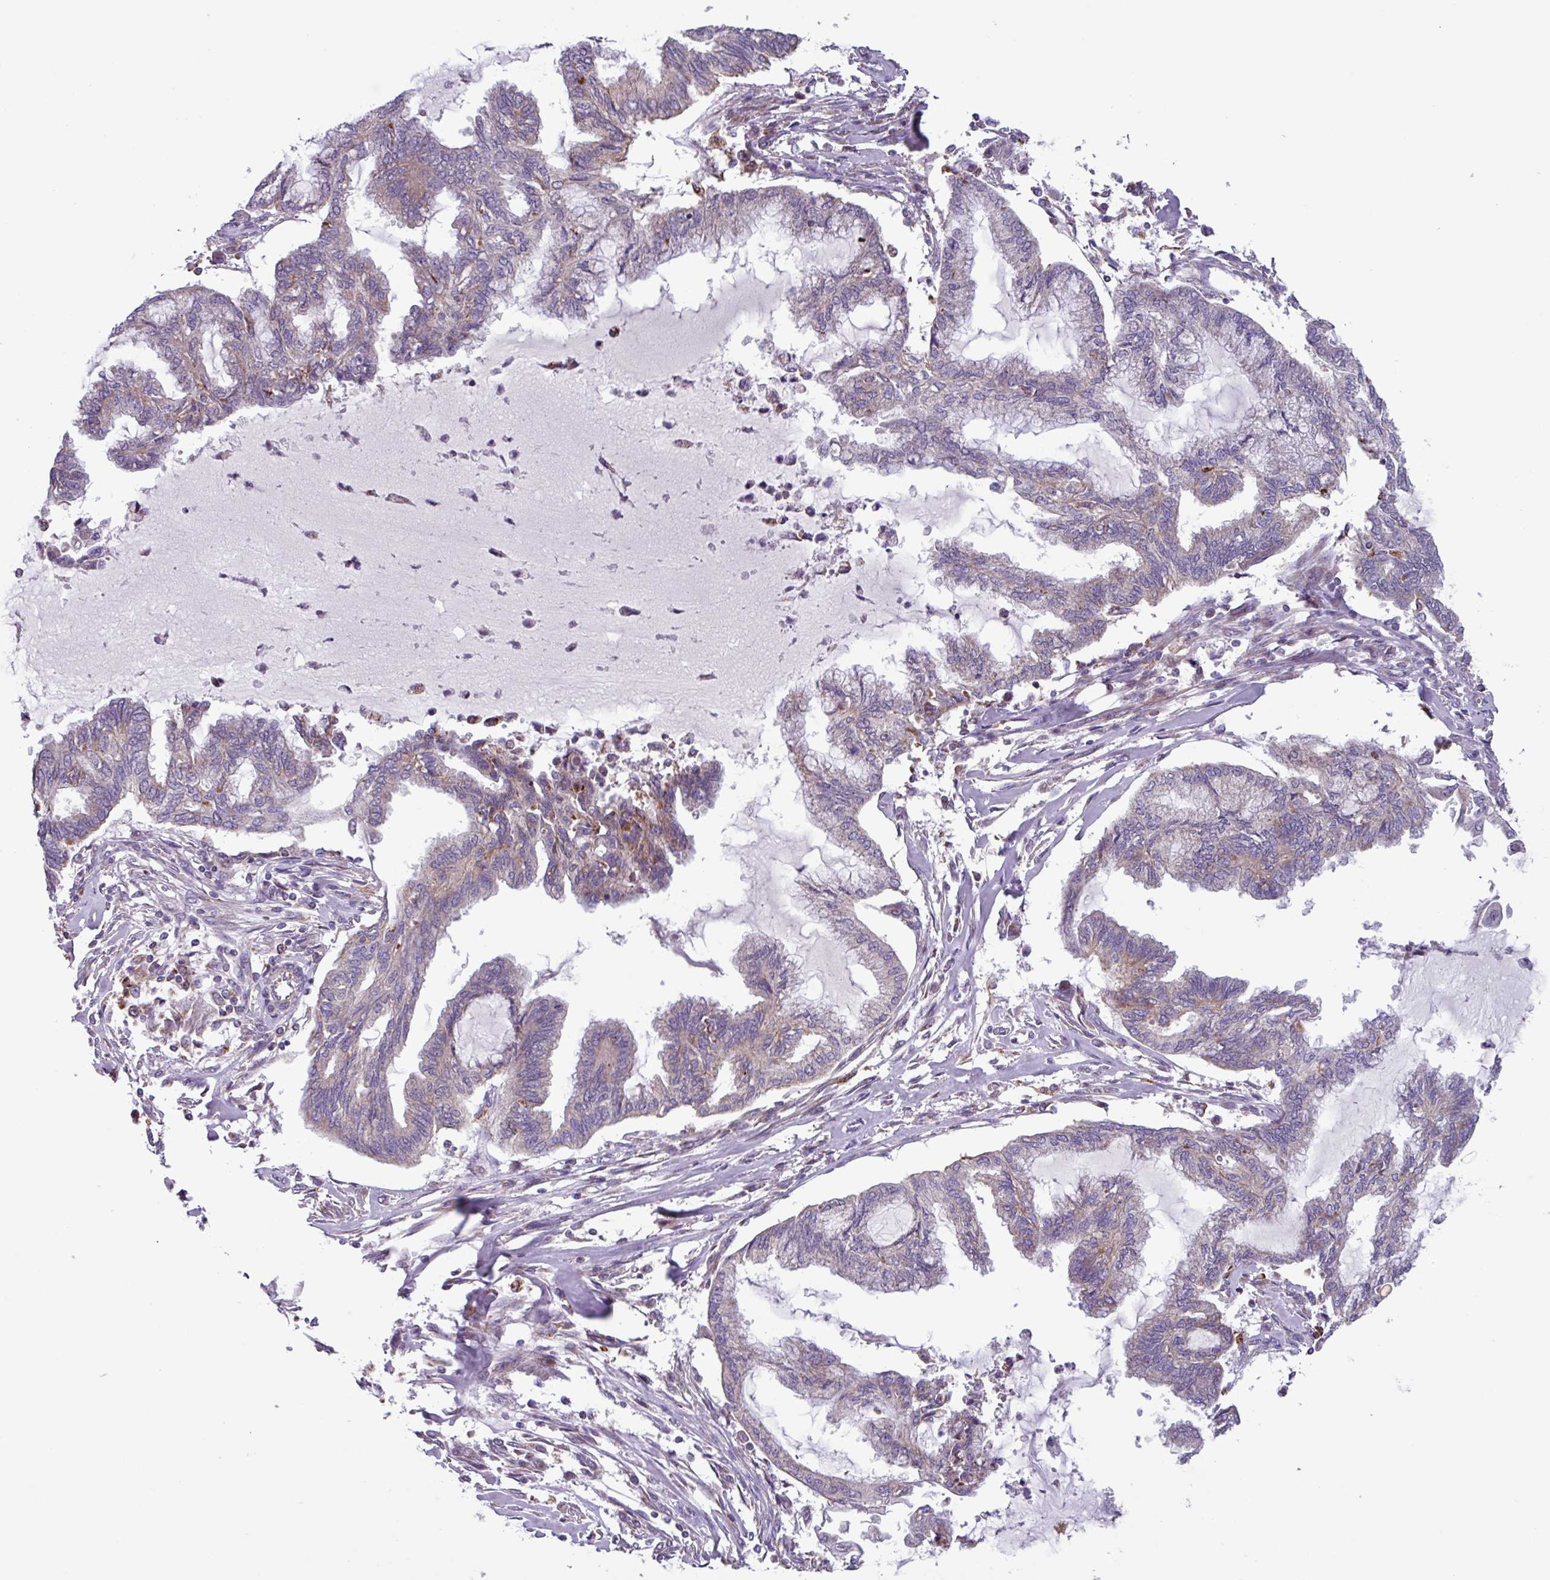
{"staining": {"intensity": "weak", "quantity": "<25%", "location": "cytoplasmic/membranous"}, "tissue": "endometrial cancer", "cell_type": "Tumor cells", "image_type": "cancer", "snomed": [{"axis": "morphology", "description": "Adenocarcinoma, NOS"}, {"axis": "topography", "description": "Endometrium"}], "caption": "Immunohistochemistry photomicrograph of neoplastic tissue: adenocarcinoma (endometrial) stained with DAB (3,3'-diaminobenzidine) shows no significant protein expression in tumor cells. The staining was performed using DAB (3,3'-diaminobenzidine) to visualize the protein expression in brown, while the nuclei were stained in blue with hematoxylin (Magnification: 20x).", "gene": "AKIRIN1", "patient": {"sex": "female", "age": 86}}